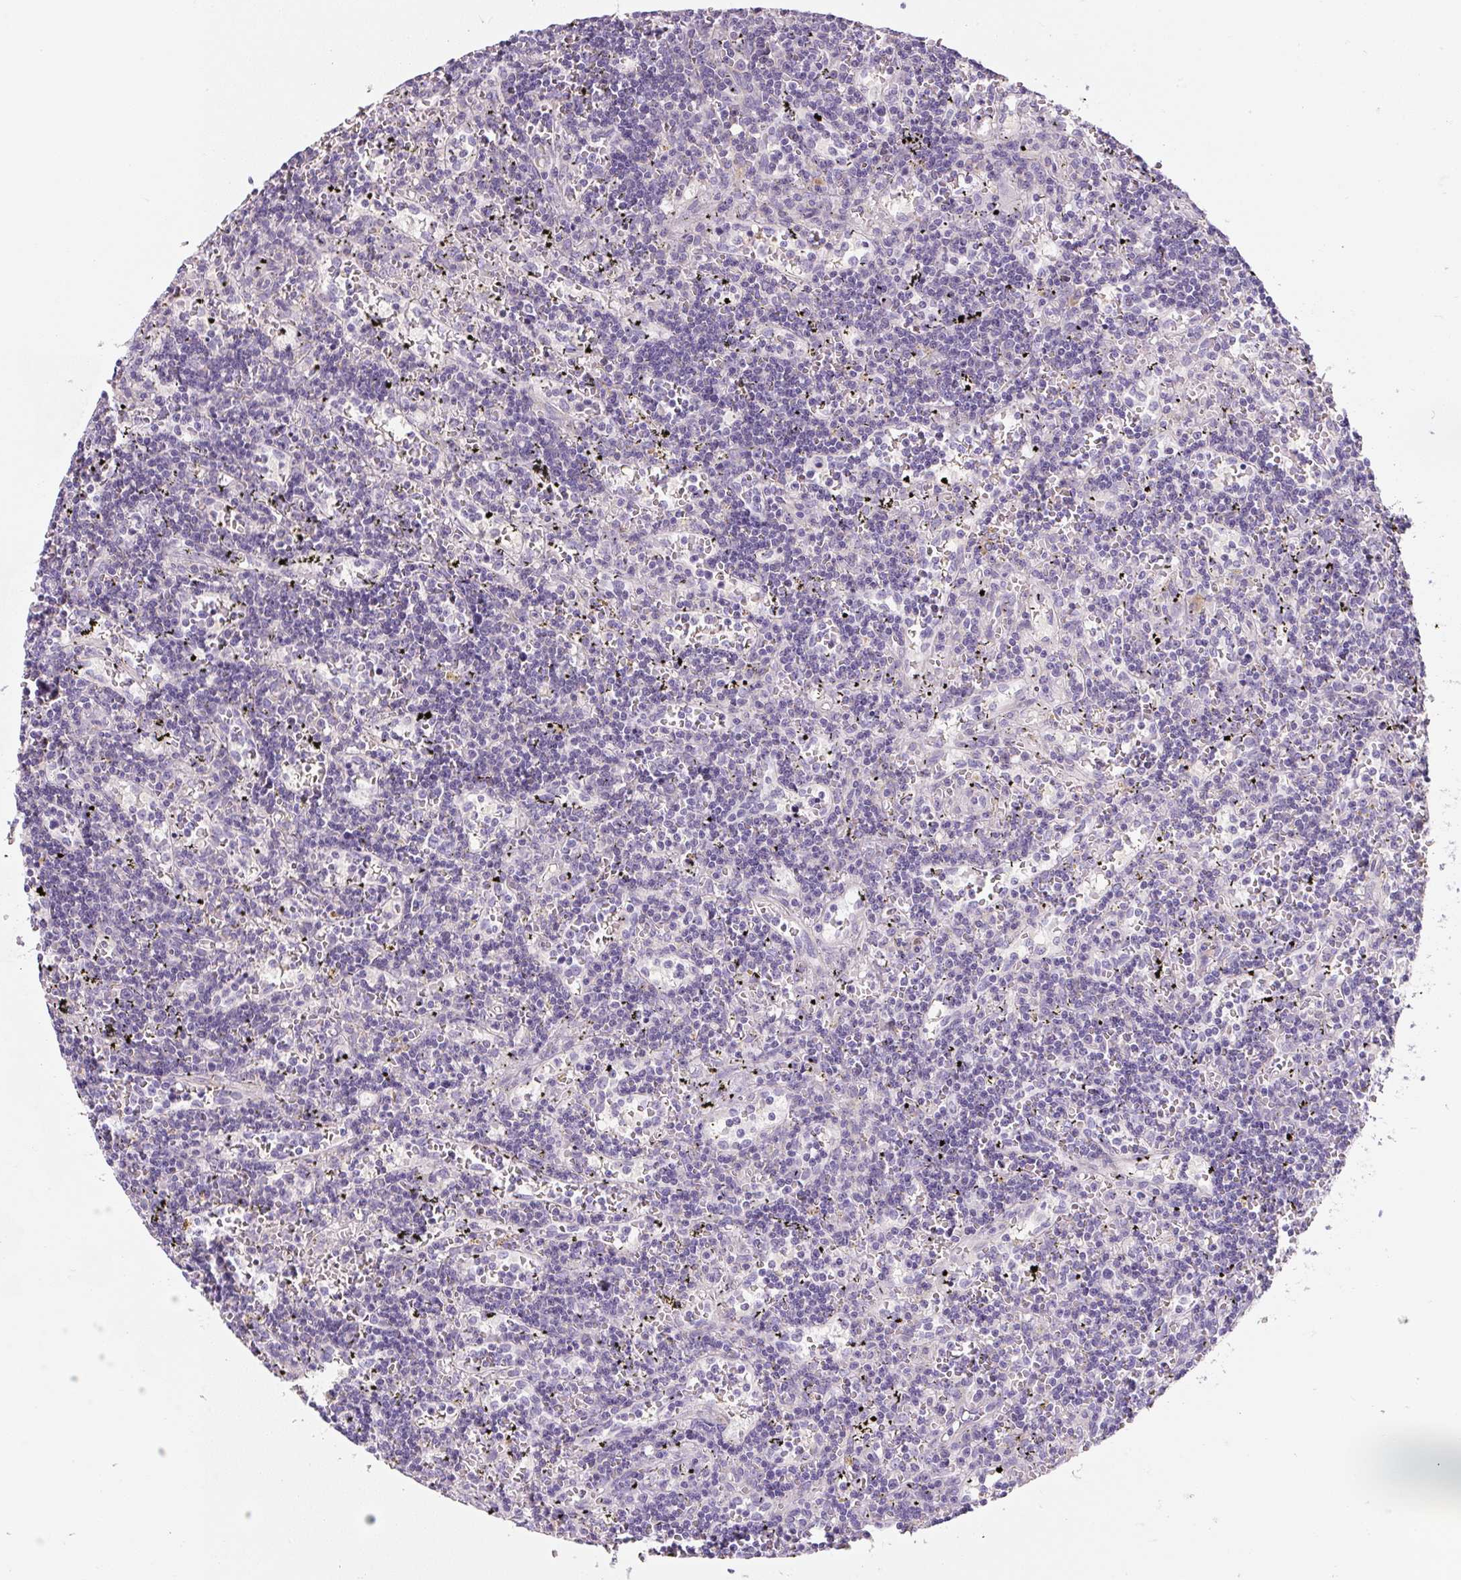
{"staining": {"intensity": "negative", "quantity": "none", "location": "none"}, "tissue": "lymphoma", "cell_type": "Tumor cells", "image_type": "cancer", "snomed": [{"axis": "morphology", "description": "Malignant lymphoma, non-Hodgkin's type, Low grade"}, {"axis": "topography", "description": "Spleen"}], "caption": "Protein analysis of malignant lymphoma, non-Hodgkin's type (low-grade) demonstrates no significant expression in tumor cells.", "gene": "PWWP3B", "patient": {"sex": "male", "age": 60}}